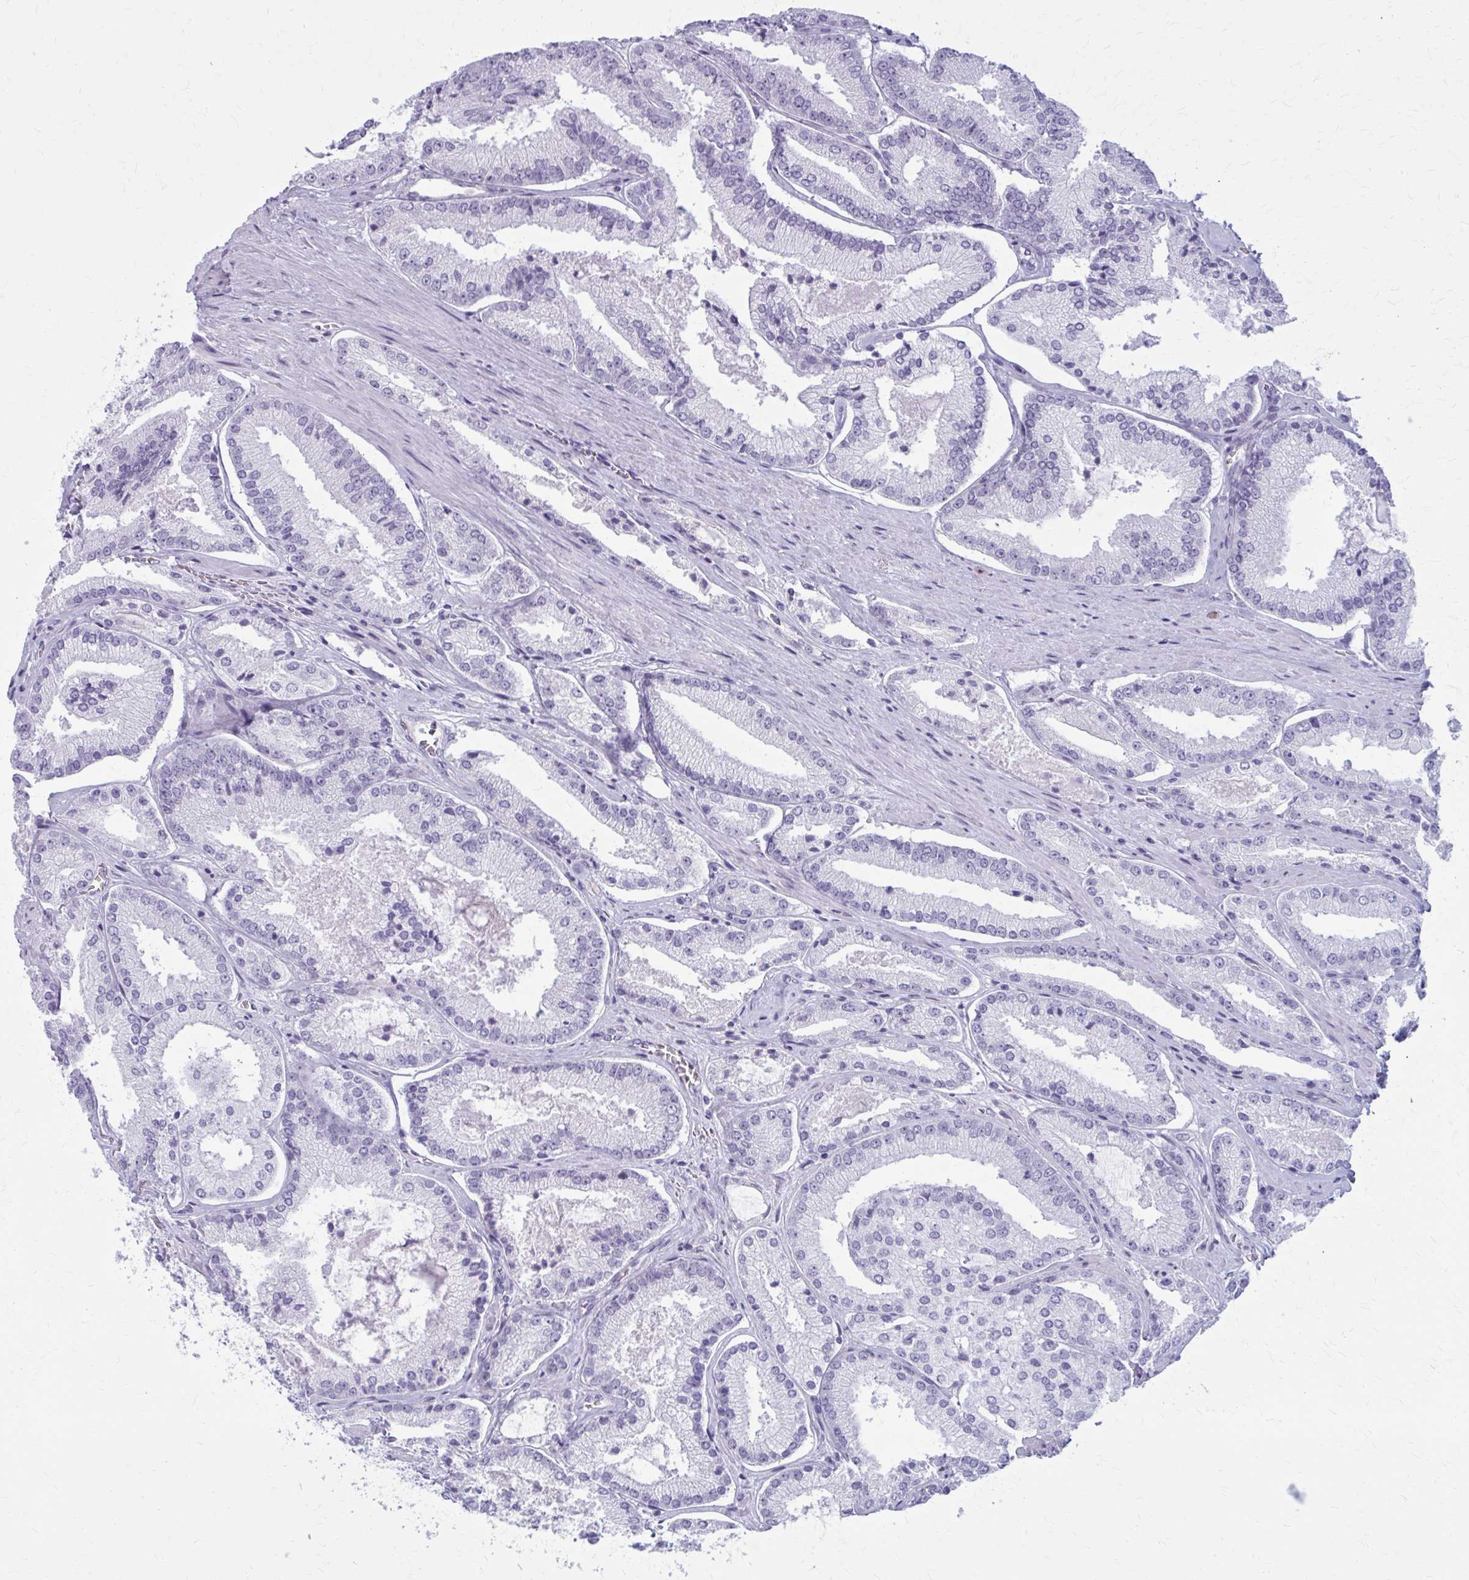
{"staining": {"intensity": "negative", "quantity": "none", "location": "none"}, "tissue": "prostate cancer", "cell_type": "Tumor cells", "image_type": "cancer", "snomed": [{"axis": "morphology", "description": "Adenocarcinoma, High grade"}, {"axis": "topography", "description": "Prostate"}], "caption": "The photomicrograph exhibits no staining of tumor cells in prostate cancer (high-grade adenocarcinoma).", "gene": "CASQ2", "patient": {"sex": "male", "age": 73}}